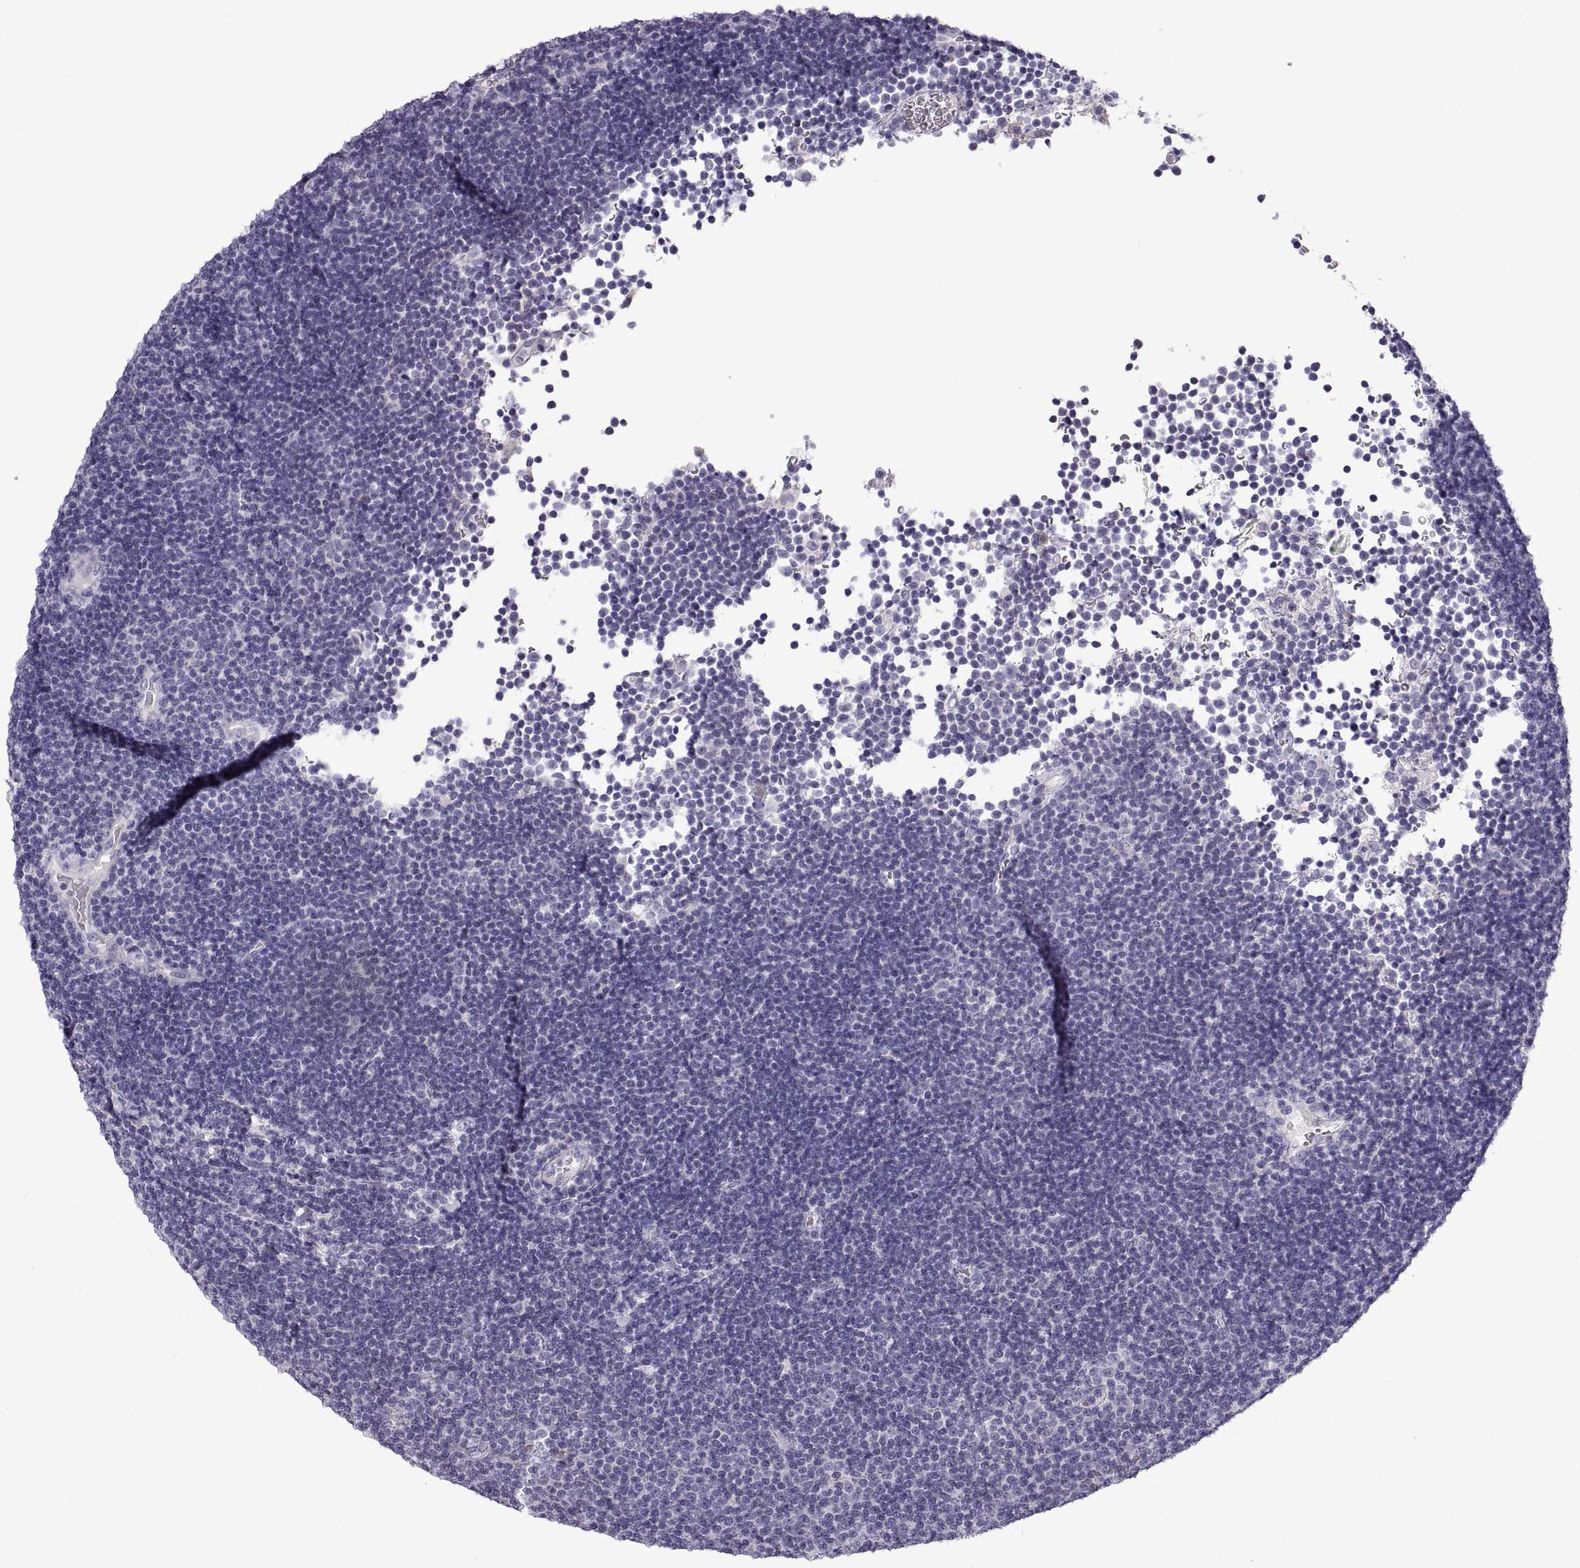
{"staining": {"intensity": "negative", "quantity": "none", "location": "none"}, "tissue": "lymphoma", "cell_type": "Tumor cells", "image_type": "cancer", "snomed": [{"axis": "morphology", "description": "Malignant lymphoma, non-Hodgkin's type, Low grade"}, {"axis": "topography", "description": "Brain"}], "caption": "Immunohistochemistry (IHC) image of neoplastic tissue: human low-grade malignant lymphoma, non-Hodgkin's type stained with DAB (3,3'-diaminobenzidine) reveals no significant protein positivity in tumor cells.", "gene": "CRYBB3", "patient": {"sex": "female", "age": 66}}